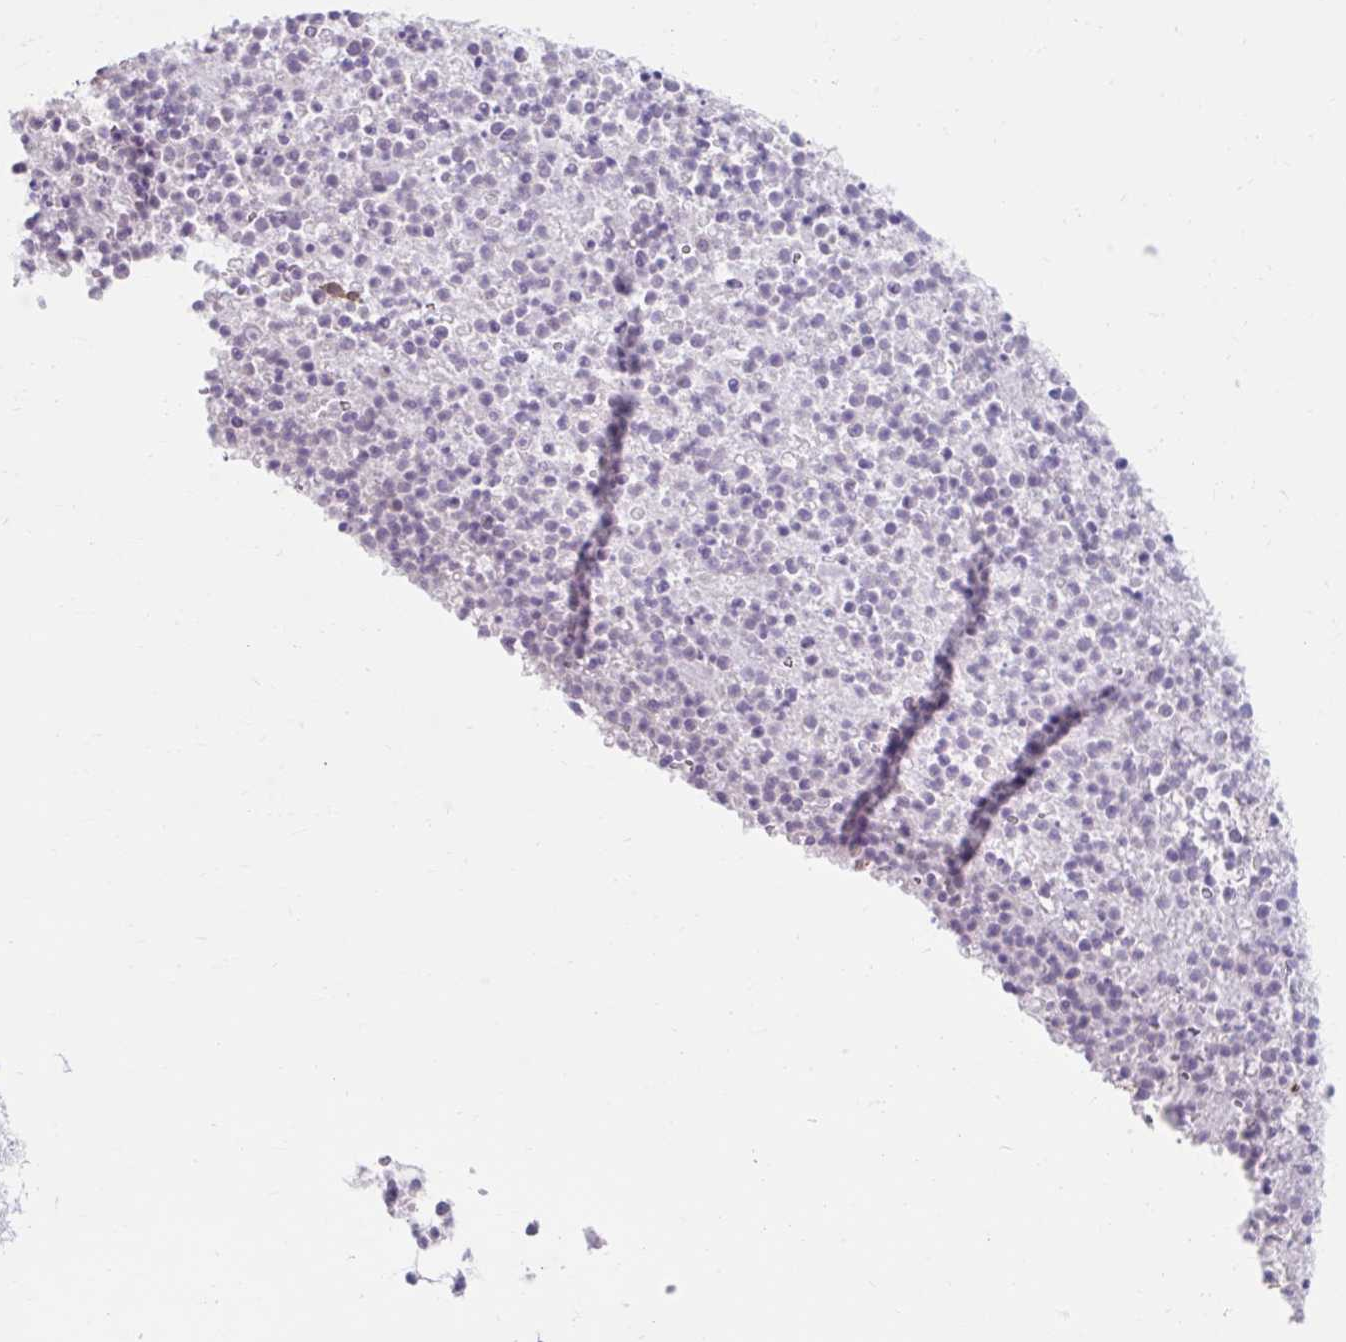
{"staining": {"intensity": "moderate", "quantity": "<25%", "location": "cytoplasmic/membranous"}, "tissue": "bronchus", "cell_type": "Respiratory epithelial cells", "image_type": "normal", "snomed": [{"axis": "morphology", "description": "Normal tissue, NOS"}, {"axis": "topography", "description": "Cartilage tissue"}, {"axis": "topography", "description": "Bronchus"}], "caption": "Immunohistochemistry photomicrograph of unremarkable bronchus: human bronchus stained using IHC displays low levels of moderate protein expression localized specifically in the cytoplasmic/membranous of respiratory epithelial cells, appearing as a cytoplasmic/membranous brown color.", "gene": "NT5C1B", "patient": {"sex": "male", "age": 56}}